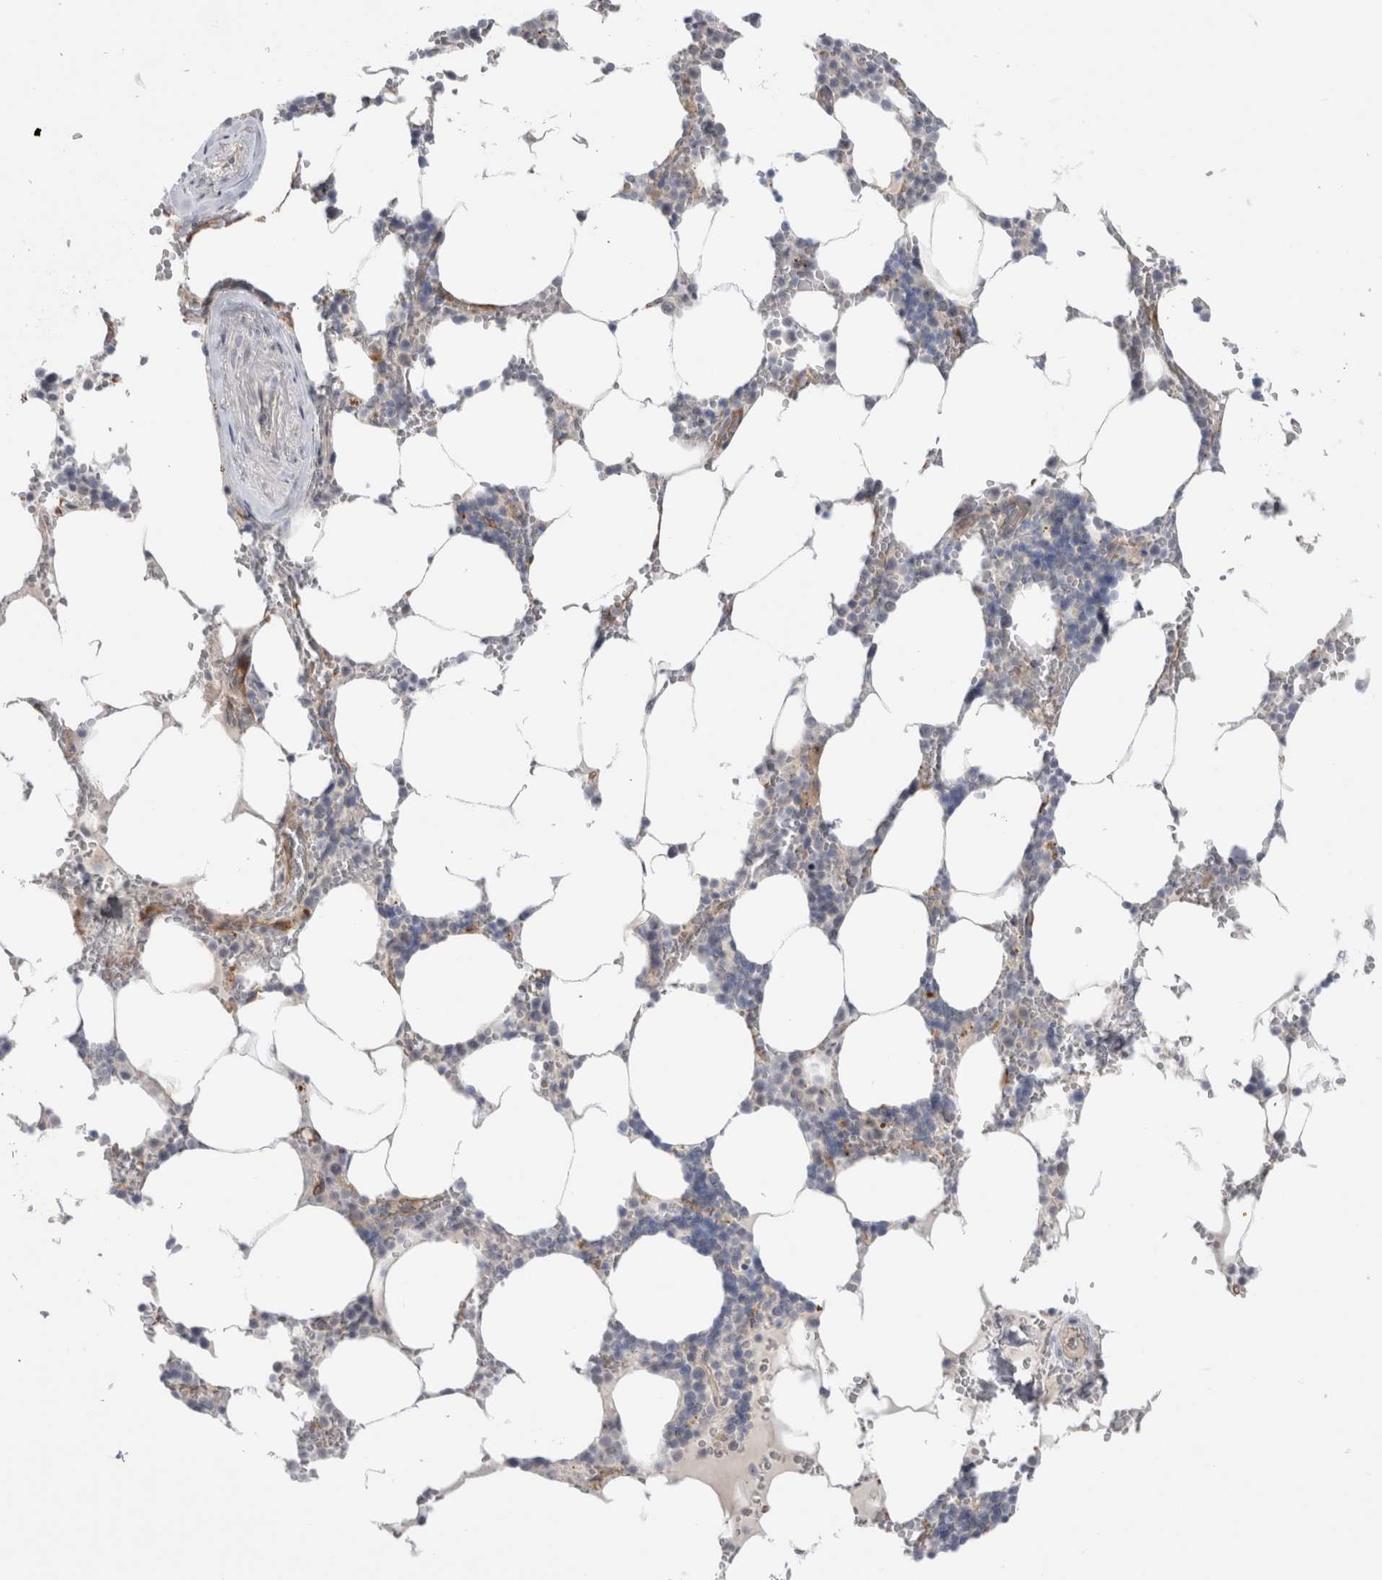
{"staining": {"intensity": "moderate", "quantity": "<25%", "location": "cytoplasmic/membranous"}, "tissue": "bone marrow", "cell_type": "Hematopoietic cells", "image_type": "normal", "snomed": [{"axis": "morphology", "description": "Normal tissue, NOS"}, {"axis": "topography", "description": "Bone marrow"}], "caption": "DAB (3,3'-diaminobenzidine) immunohistochemical staining of normal bone marrow displays moderate cytoplasmic/membranous protein expression in about <25% of hematopoietic cells.", "gene": "ANKMY1", "patient": {"sex": "male", "age": 70}}